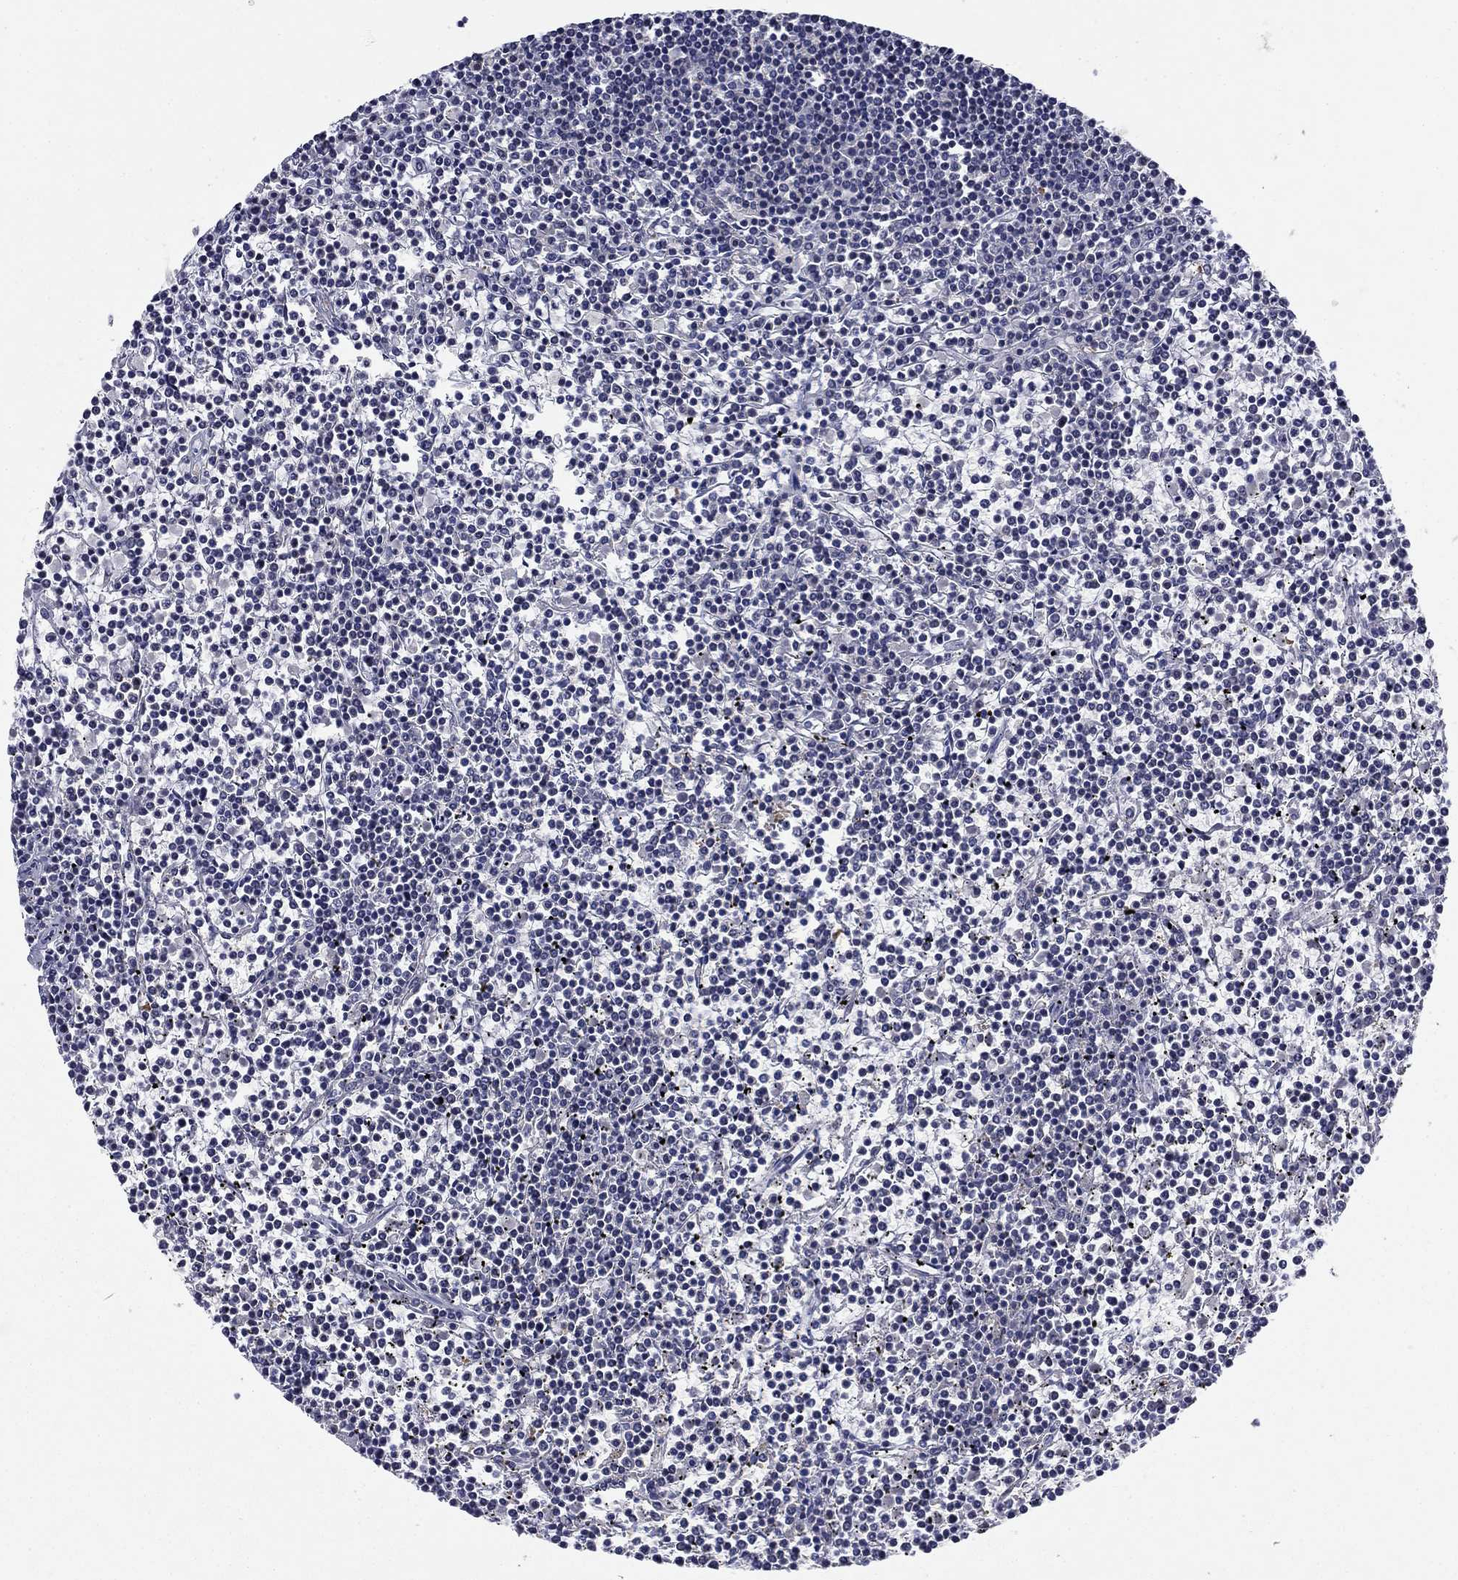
{"staining": {"intensity": "negative", "quantity": "none", "location": "none"}, "tissue": "lymphoma", "cell_type": "Tumor cells", "image_type": "cancer", "snomed": [{"axis": "morphology", "description": "Malignant lymphoma, non-Hodgkin's type, Low grade"}, {"axis": "topography", "description": "Spleen"}], "caption": "High magnification brightfield microscopy of low-grade malignant lymphoma, non-Hodgkin's type stained with DAB (3,3'-diaminobenzidine) (brown) and counterstained with hematoxylin (blue): tumor cells show no significant positivity.", "gene": "DDTL", "patient": {"sex": "female", "age": 19}}